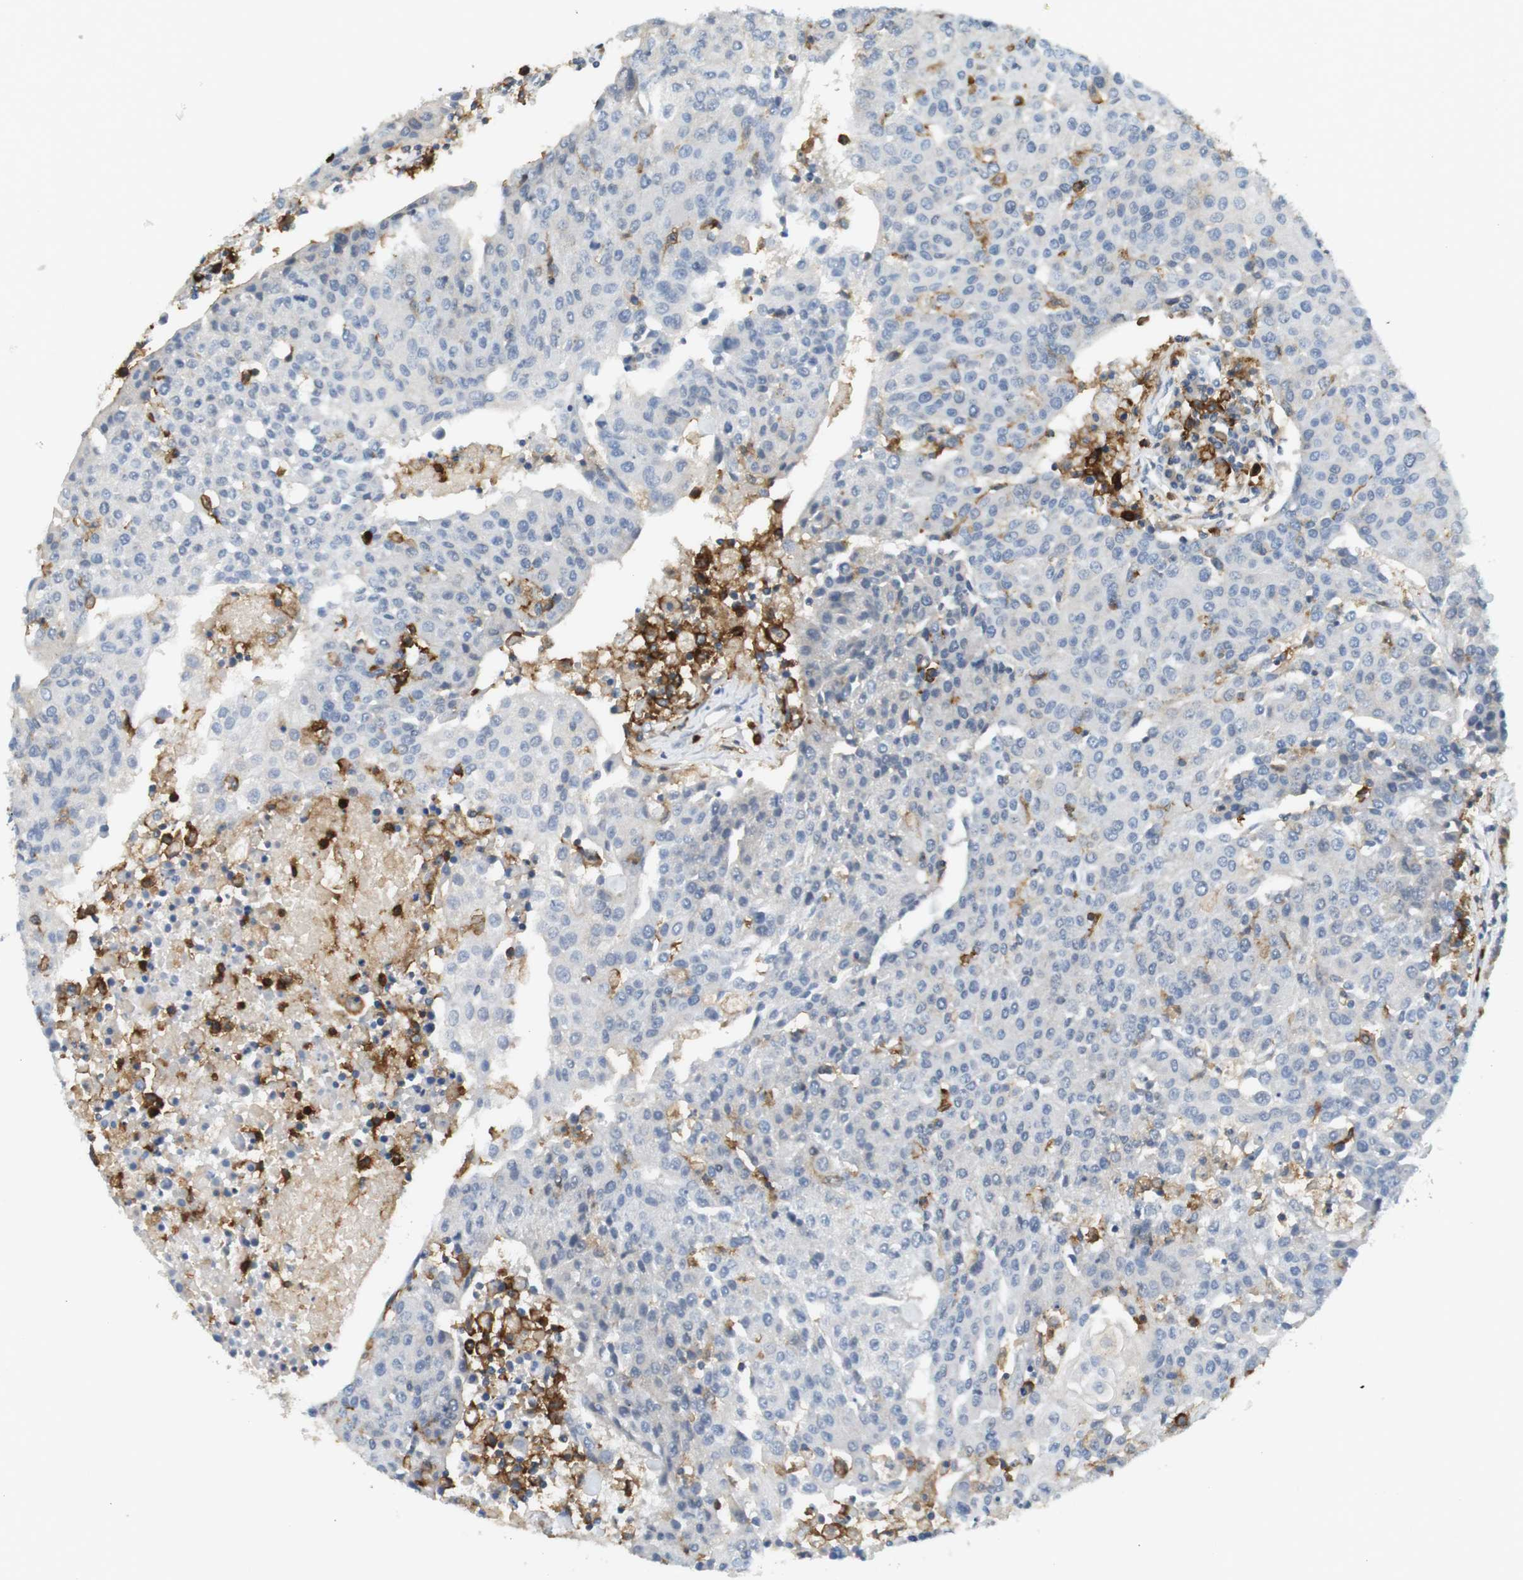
{"staining": {"intensity": "negative", "quantity": "none", "location": "none"}, "tissue": "urothelial cancer", "cell_type": "Tumor cells", "image_type": "cancer", "snomed": [{"axis": "morphology", "description": "Urothelial carcinoma, High grade"}, {"axis": "topography", "description": "Urinary bladder"}], "caption": "An image of urothelial cancer stained for a protein reveals no brown staining in tumor cells.", "gene": "SIRPA", "patient": {"sex": "female", "age": 85}}